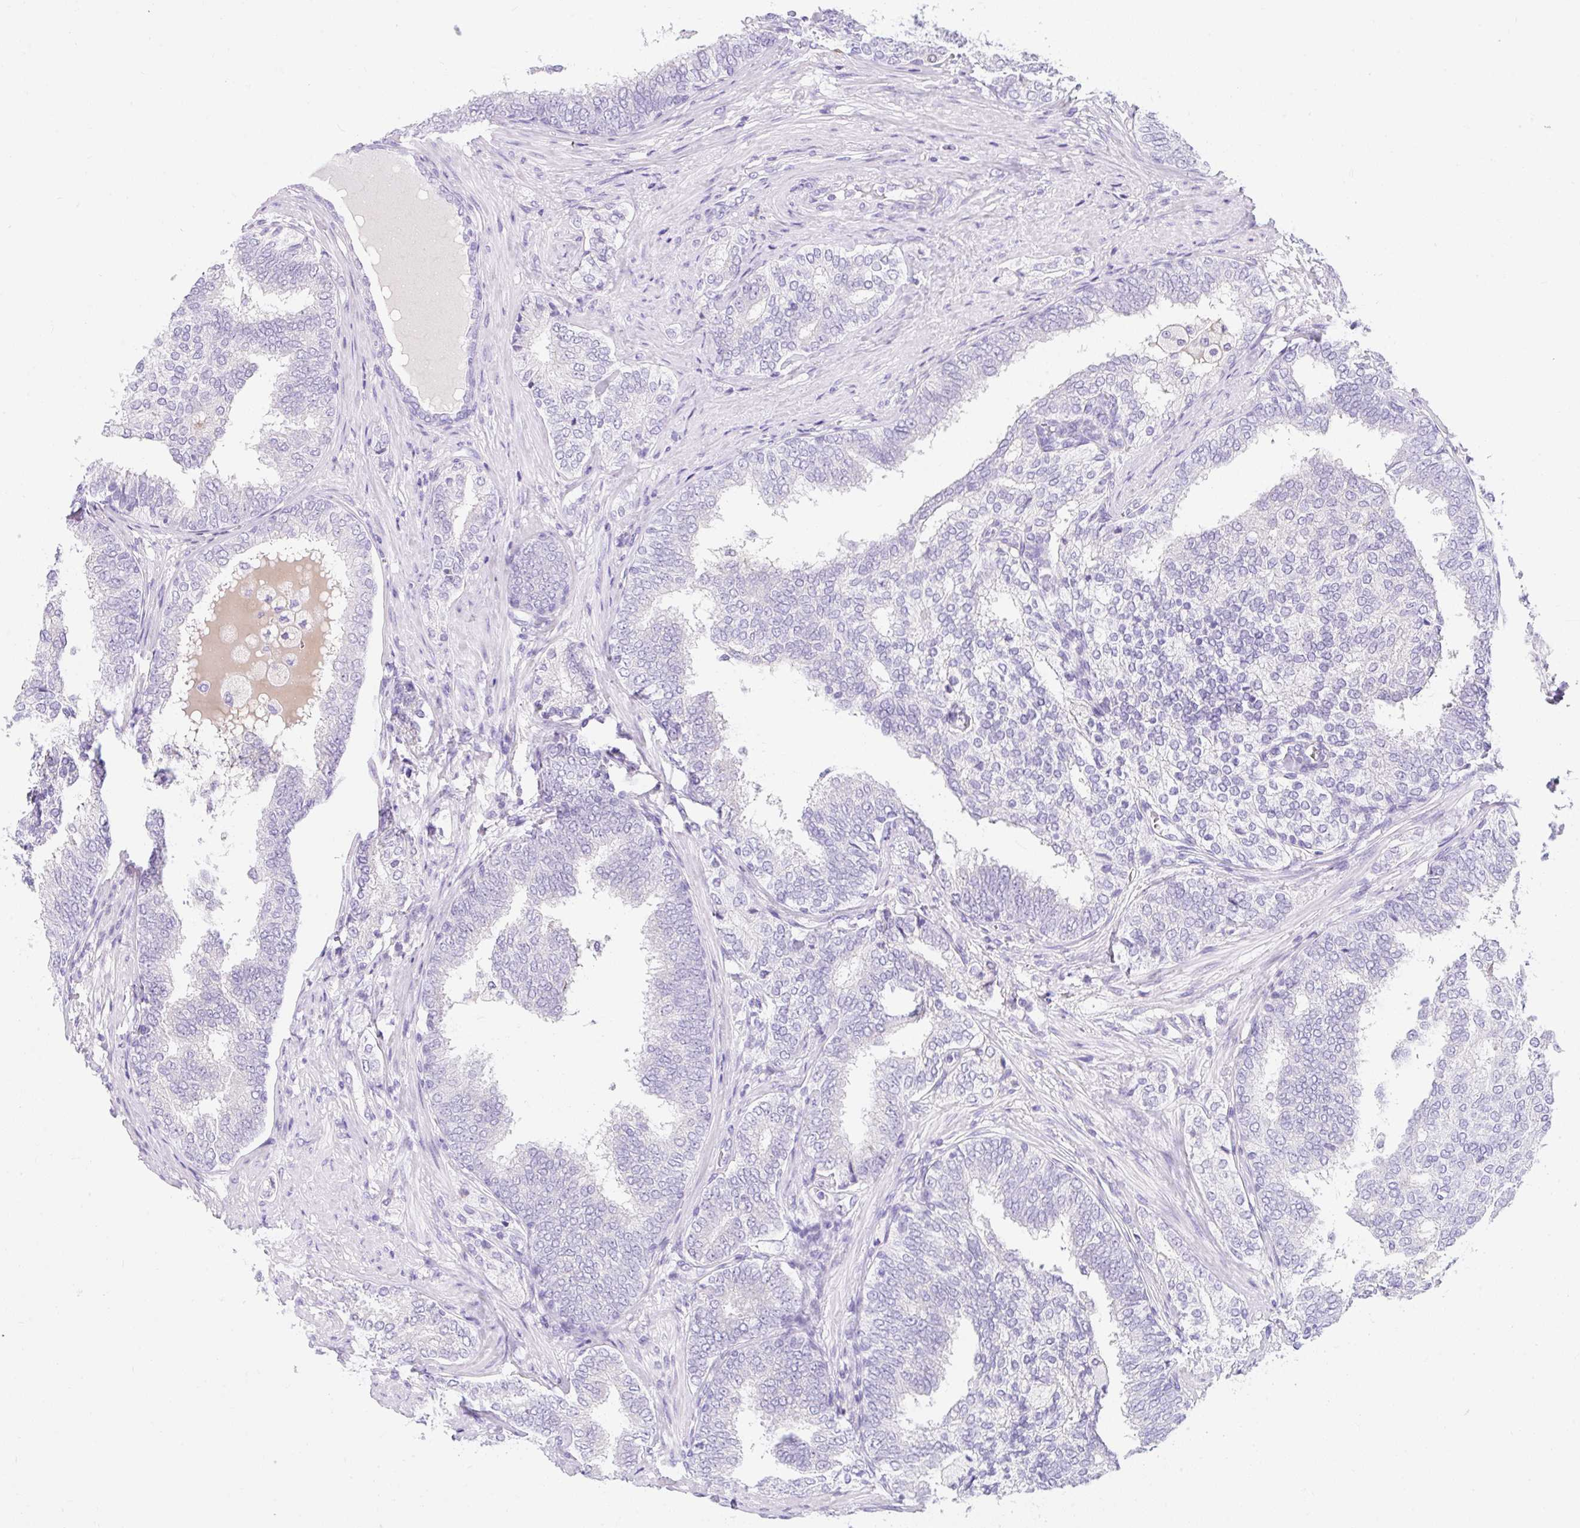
{"staining": {"intensity": "negative", "quantity": "none", "location": "none"}, "tissue": "prostate cancer", "cell_type": "Tumor cells", "image_type": "cancer", "snomed": [{"axis": "morphology", "description": "Adenocarcinoma, High grade"}, {"axis": "topography", "description": "Prostate"}], "caption": "An IHC histopathology image of prostate high-grade adenocarcinoma is shown. There is no staining in tumor cells of prostate high-grade adenocarcinoma. (DAB immunohistochemistry visualized using brightfield microscopy, high magnification).", "gene": "GOLGA8A", "patient": {"sex": "male", "age": 72}}